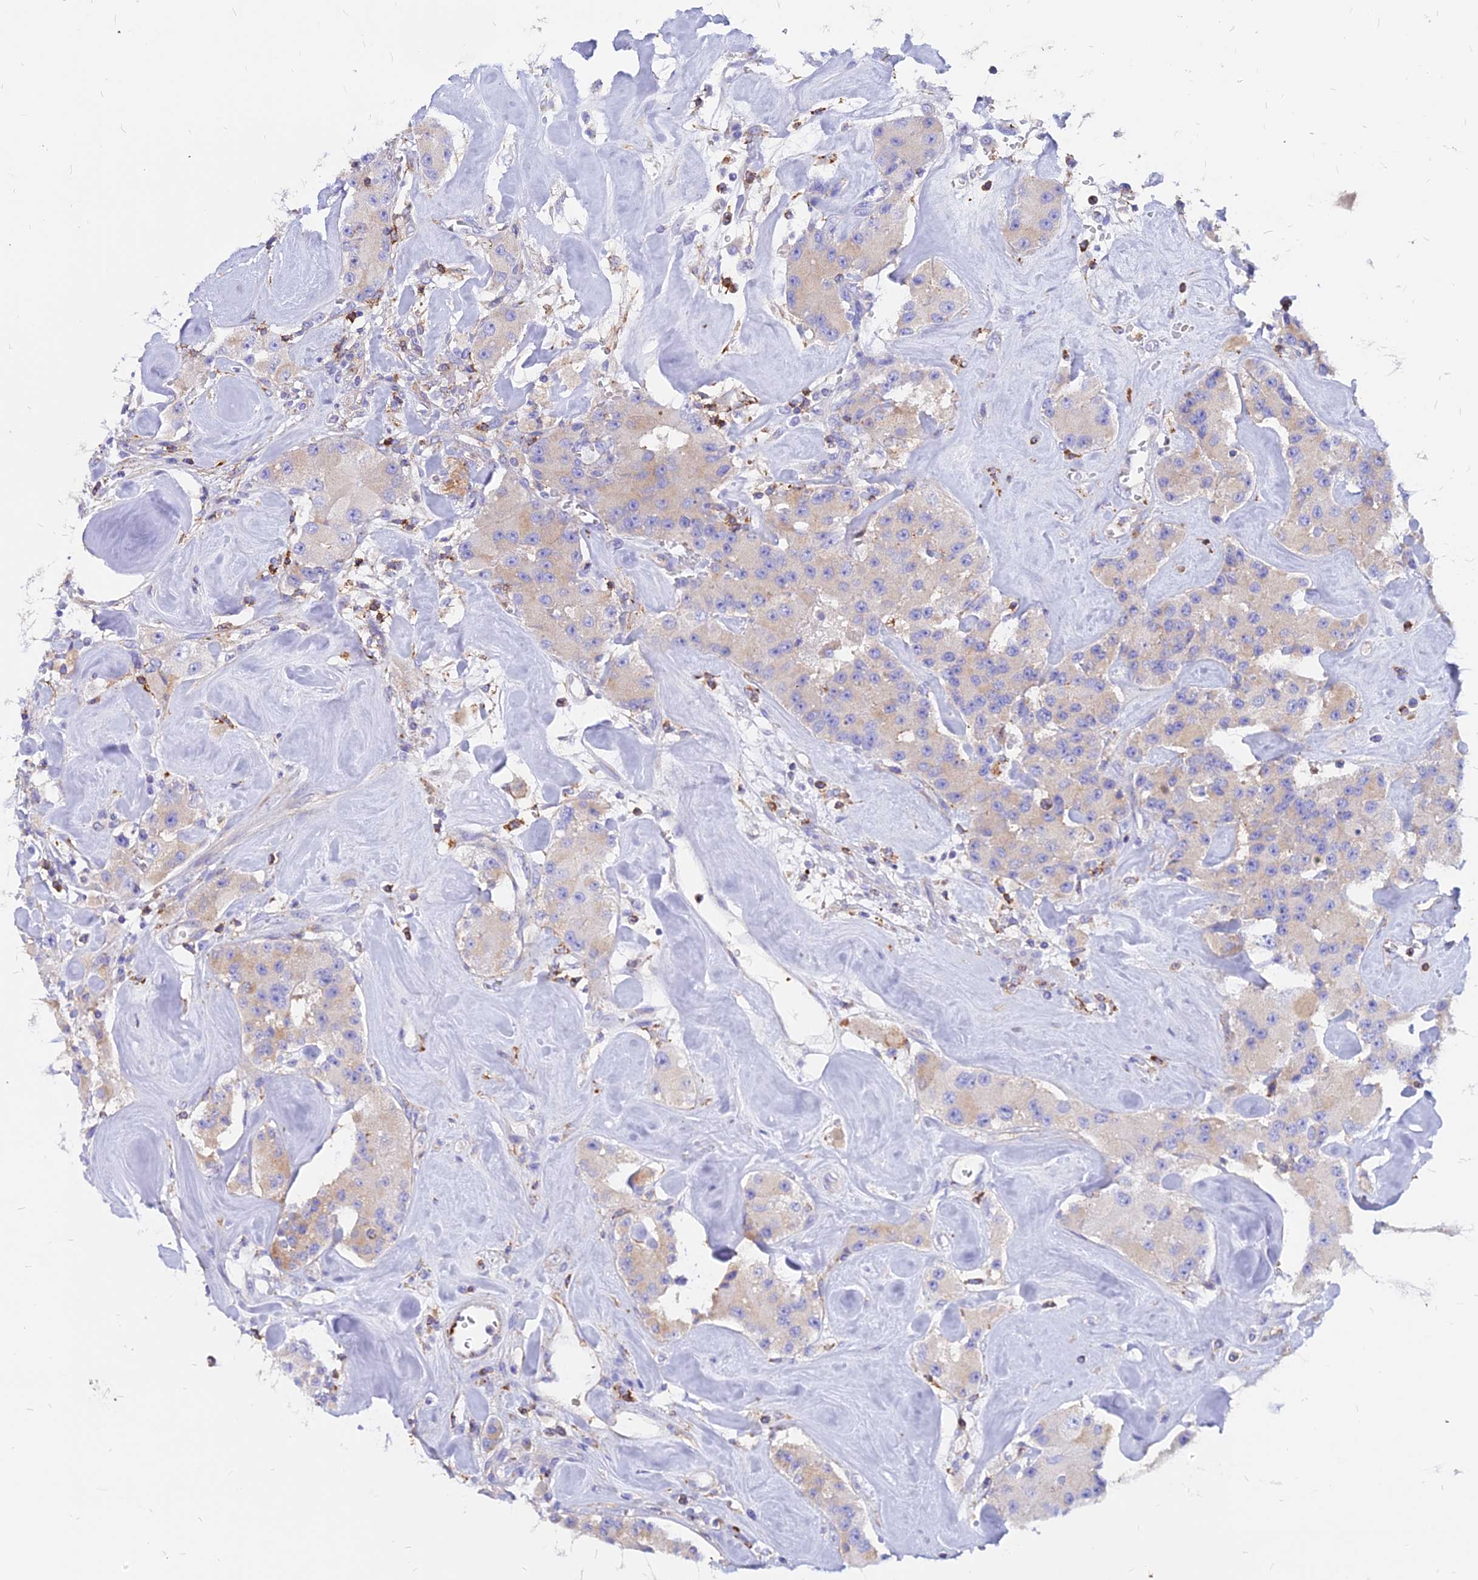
{"staining": {"intensity": "weak", "quantity": "25%-75%", "location": "cytoplasmic/membranous"}, "tissue": "carcinoid", "cell_type": "Tumor cells", "image_type": "cancer", "snomed": [{"axis": "morphology", "description": "Carcinoid, malignant, NOS"}, {"axis": "topography", "description": "Pancreas"}], "caption": "Carcinoid tissue displays weak cytoplasmic/membranous staining in approximately 25%-75% of tumor cells", "gene": "AGTRAP", "patient": {"sex": "male", "age": 41}}